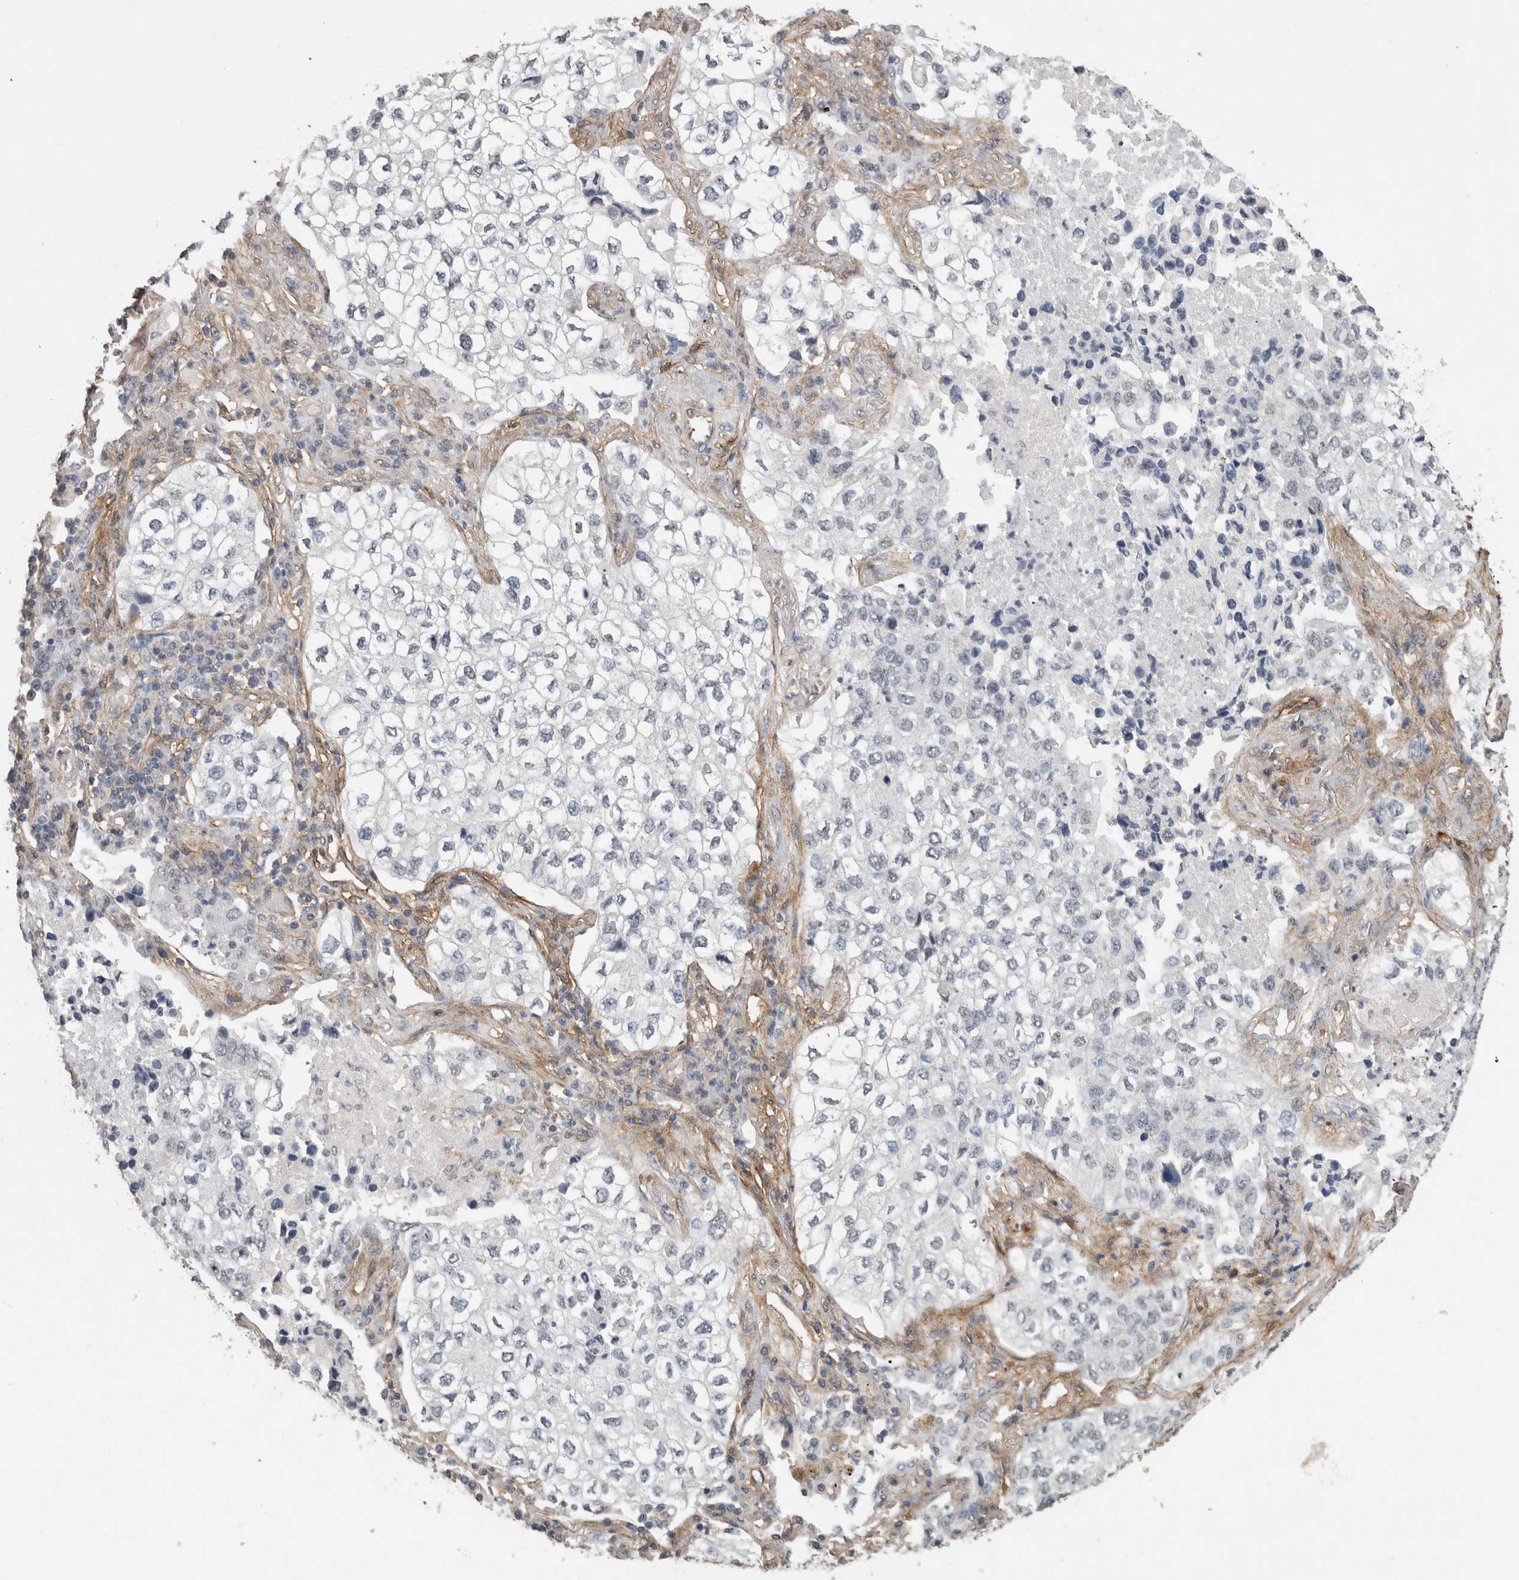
{"staining": {"intensity": "negative", "quantity": "none", "location": "none"}, "tissue": "lung cancer", "cell_type": "Tumor cells", "image_type": "cancer", "snomed": [{"axis": "morphology", "description": "Adenocarcinoma, NOS"}, {"axis": "topography", "description": "Lung"}], "caption": "The micrograph shows no staining of tumor cells in lung cancer (adenocarcinoma). (Stains: DAB (3,3'-diaminobenzidine) IHC with hematoxylin counter stain, Microscopy: brightfield microscopy at high magnification).", "gene": "RECK", "patient": {"sex": "male", "age": 63}}